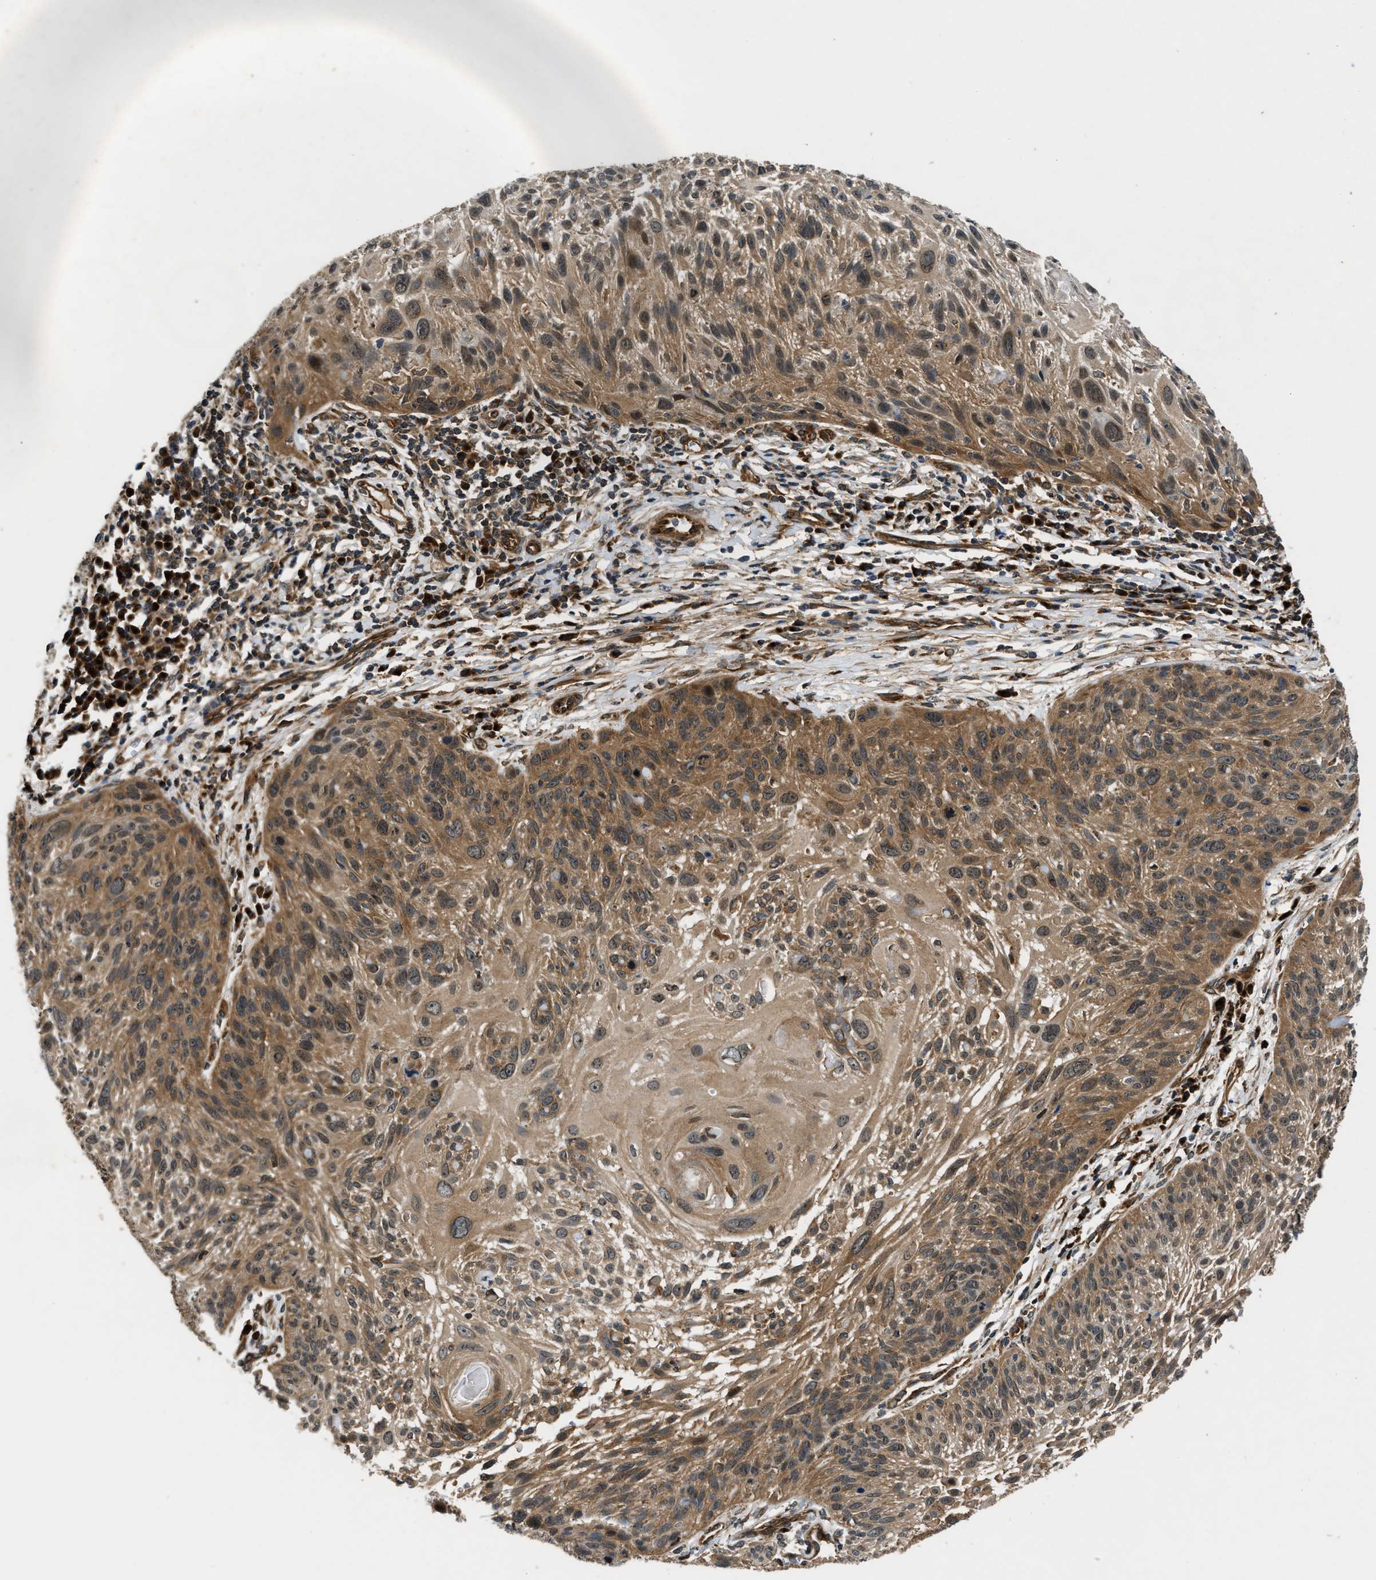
{"staining": {"intensity": "moderate", "quantity": ">75%", "location": "cytoplasmic/membranous"}, "tissue": "cervical cancer", "cell_type": "Tumor cells", "image_type": "cancer", "snomed": [{"axis": "morphology", "description": "Squamous cell carcinoma, NOS"}, {"axis": "topography", "description": "Cervix"}], "caption": "Protein staining of cervical squamous cell carcinoma tissue shows moderate cytoplasmic/membranous expression in about >75% of tumor cells.", "gene": "PNPLA8", "patient": {"sex": "female", "age": 51}}